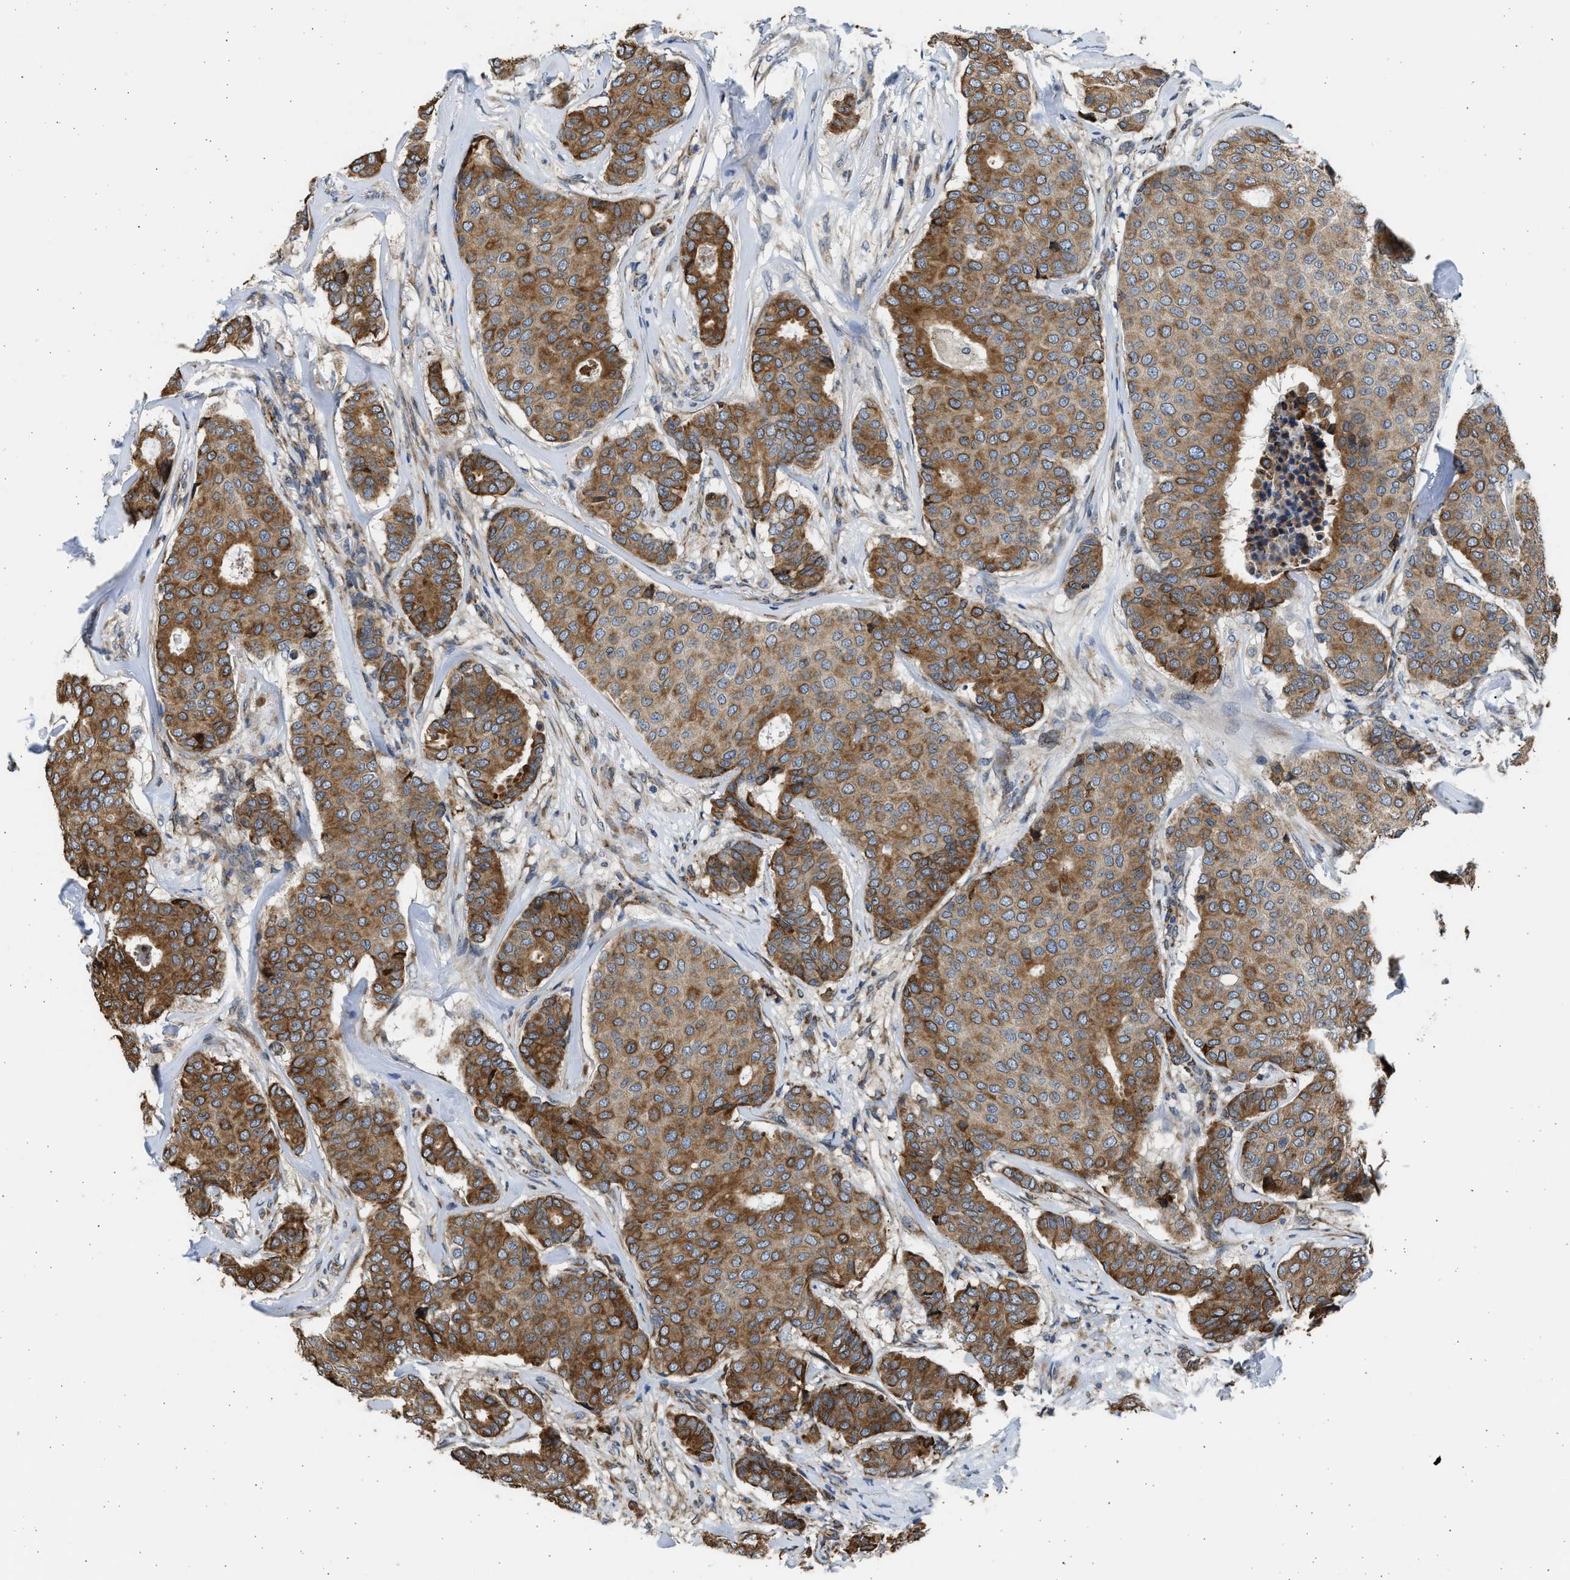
{"staining": {"intensity": "moderate", "quantity": ">75%", "location": "cytoplasmic/membranous"}, "tissue": "breast cancer", "cell_type": "Tumor cells", "image_type": "cancer", "snomed": [{"axis": "morphology", "description": "Duct carcinoma"}, {"axis": "topography", "description": "Breast"}], "caption": "Breast cancer was stained to show a protein in brown. There is medium levels of moderate cytoplasmic/membranous expression in about >75% of tumor cells.", "gene": "PLD2", "patient": {"sex": "female", "age": 75}}